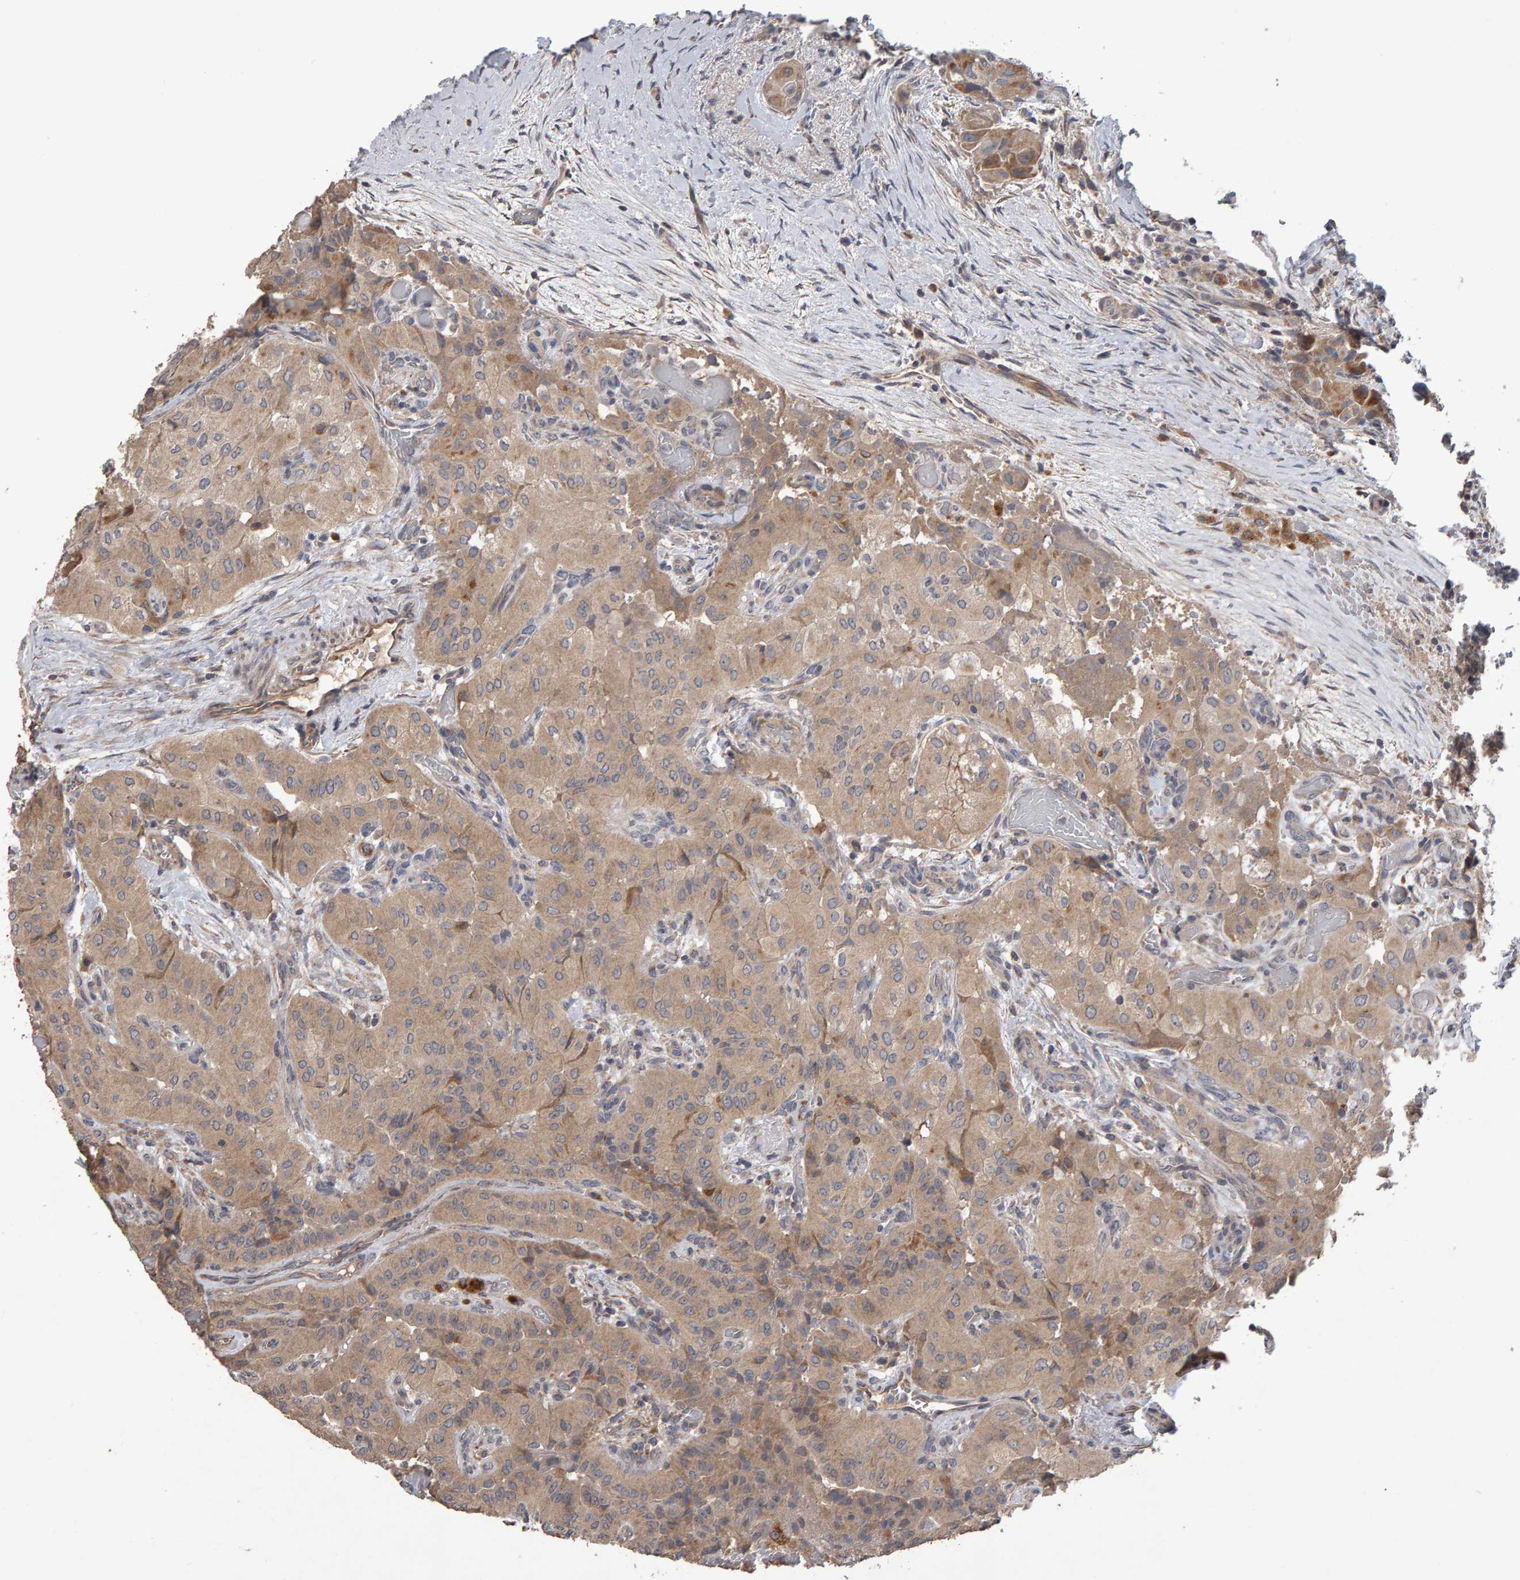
{"staining": {"intensity": "weak", "quantity": ">75%", "location": "cytoplasmic/membranous"}, "tissue": "thyroid cancer", "cell_type": "Tumor cells", "image_type": "cancer", "snomed": [{"axis": "morphology", "description": "Papillary adenocarcinoma, NOS"}, {"axis": "topography", "description": "Thyroid gland"}], "caption": "Immunohistochemistry of thyroid papillary adenocarcinoma displays low levels of weak cytoplasmic/membranous expression in approximately >75% of tumor cells.", "gene": "COASY", "patient": {"sex": "female", "age": 59}}